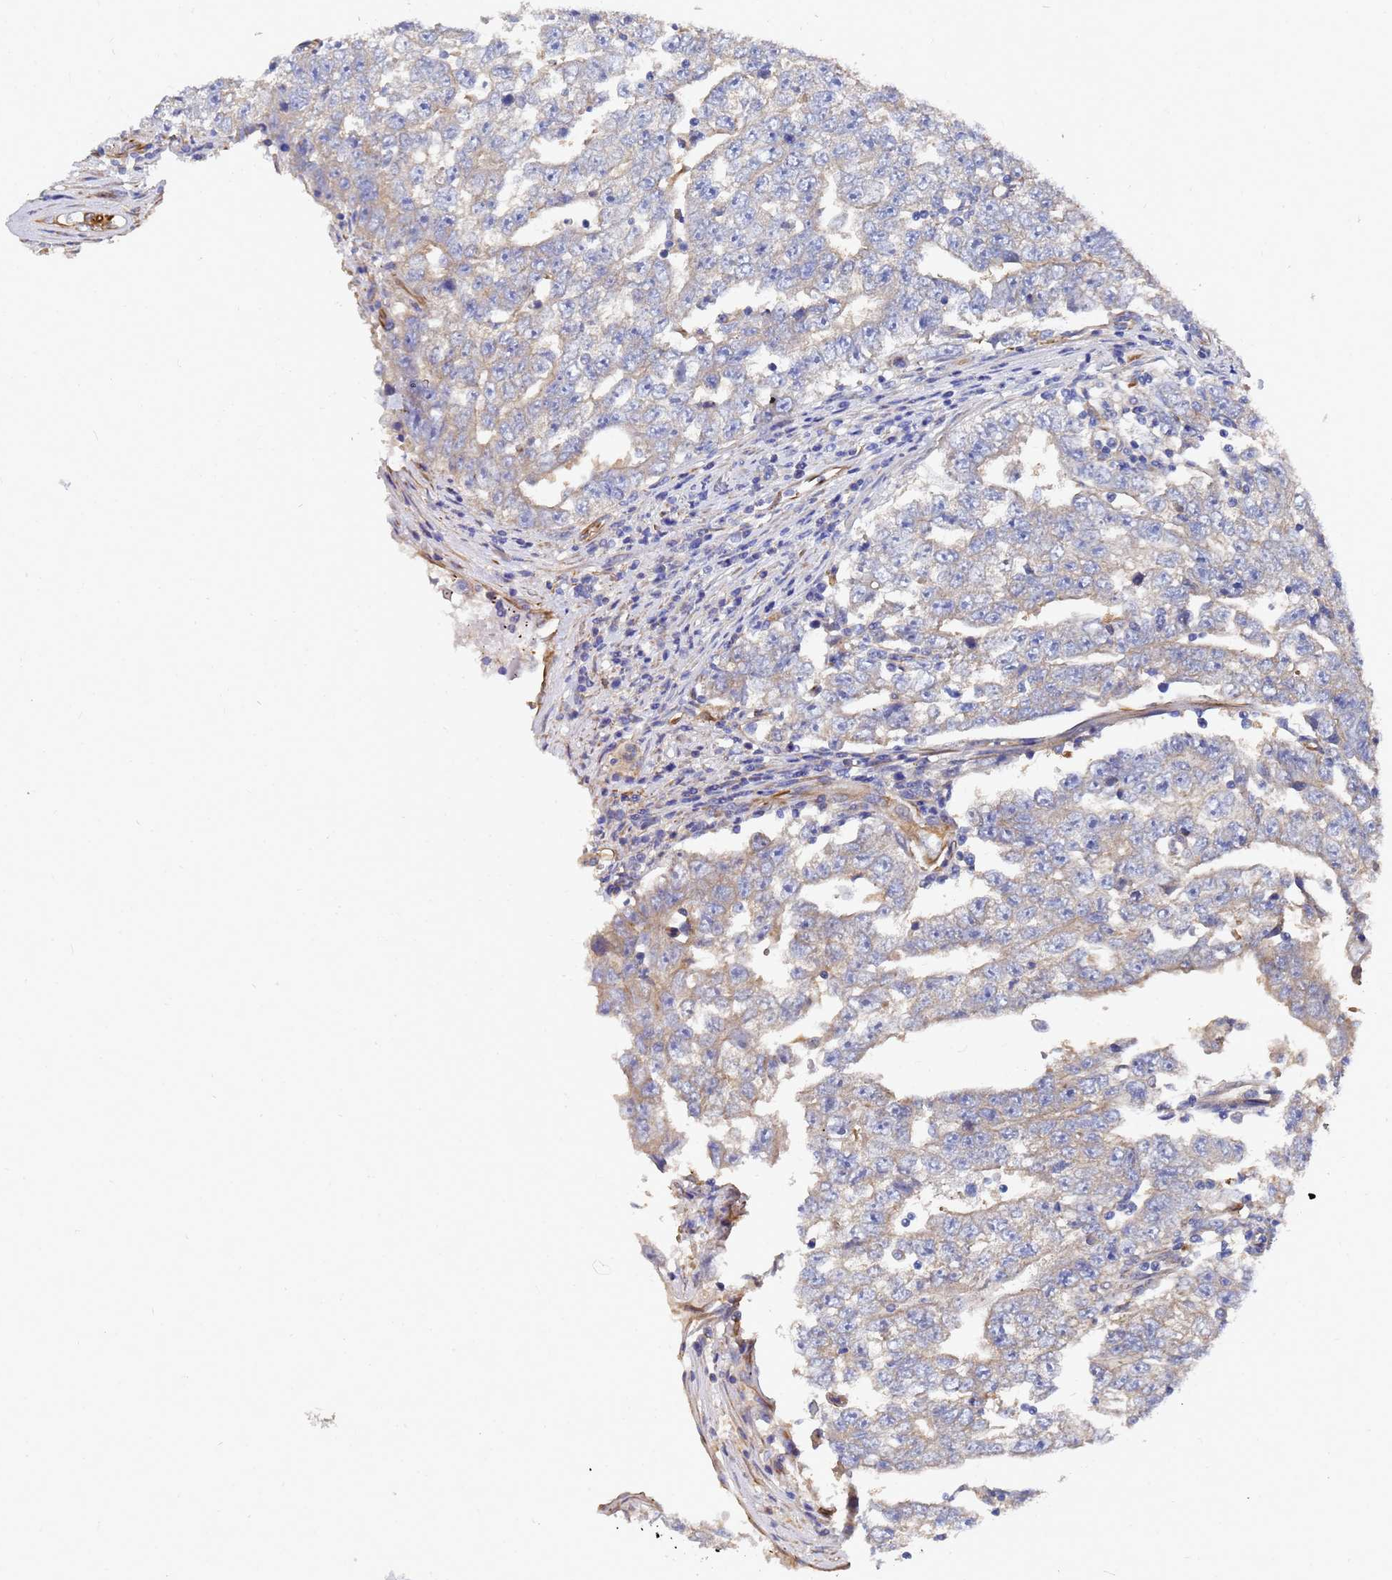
{"staining": {"intensity": "negative", "quantity": "none", "location": "none"}, "tissue": "testis cancer", "cell_type": "Tumor cells", "image_type": "cancer", "snomed": [{"axis": "morphology", "description": "Carcinoma, Embryonal, NOS"}, {"axis": "topography", "description": "Testis"}], "caption": "This is an IHC photomicrograph of testis embryonal carcinoma. There is no positivity in tumor cells.", "gene": "SYT13", "patient": {"sex": "male", "age": 25}}